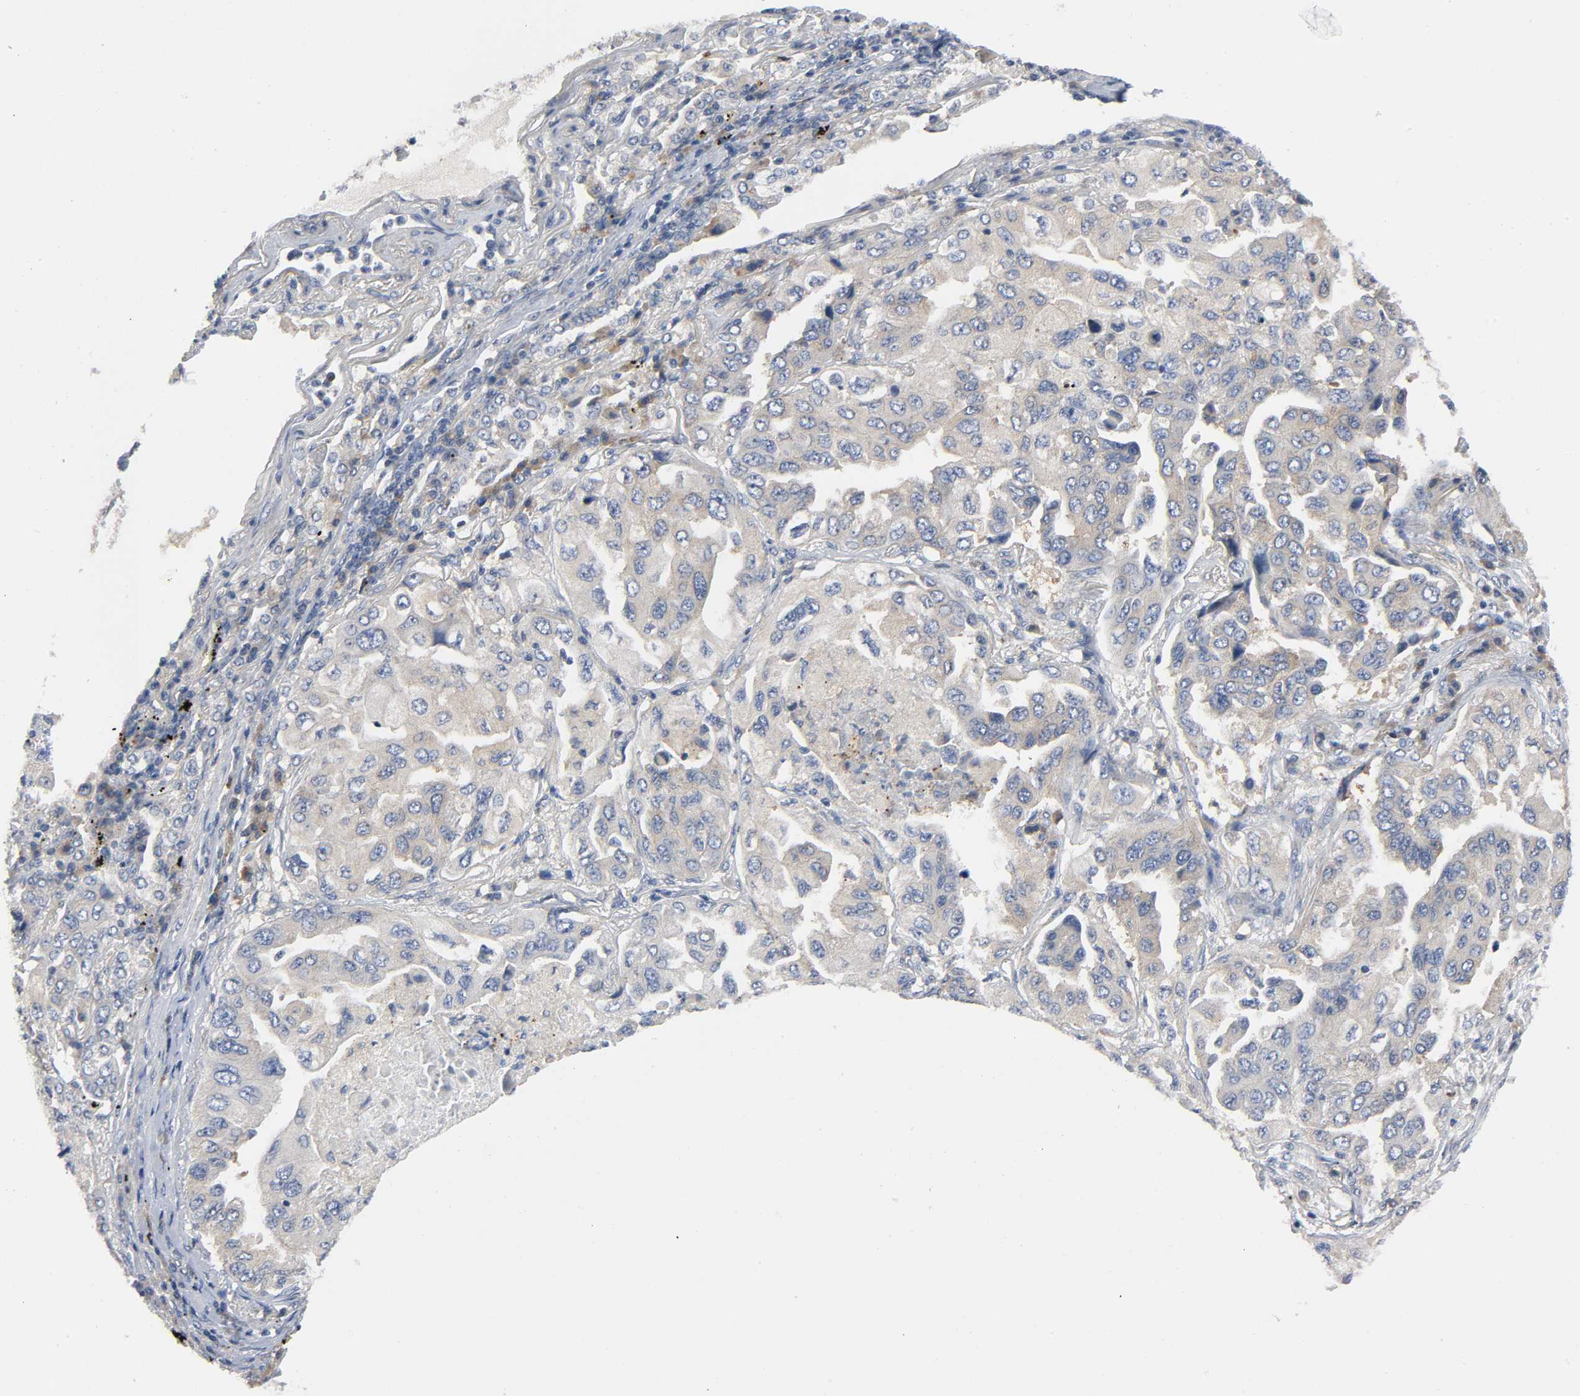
{"staining": {"intensity": "moderate", "quantity": ">75%", "location": "cytoplasmic/membranous"}, "tissue": "lung cancer", "cell_type": "Tumor cells", "image_type": "cancer", "snomed": [{"axis": "morphology", "description": "Adenocarcinoma, NOS"}, {"axis": "topography", "description": "Lung"}], "caption": "Immunohistochemistry of human lung cancer exhibits medium levels of moderate cytoplasmic/membranous positivity in approximately >75% of tumor cells.", "gene": "HDAC6", "patient": {"sex": "female", "age": 65}}